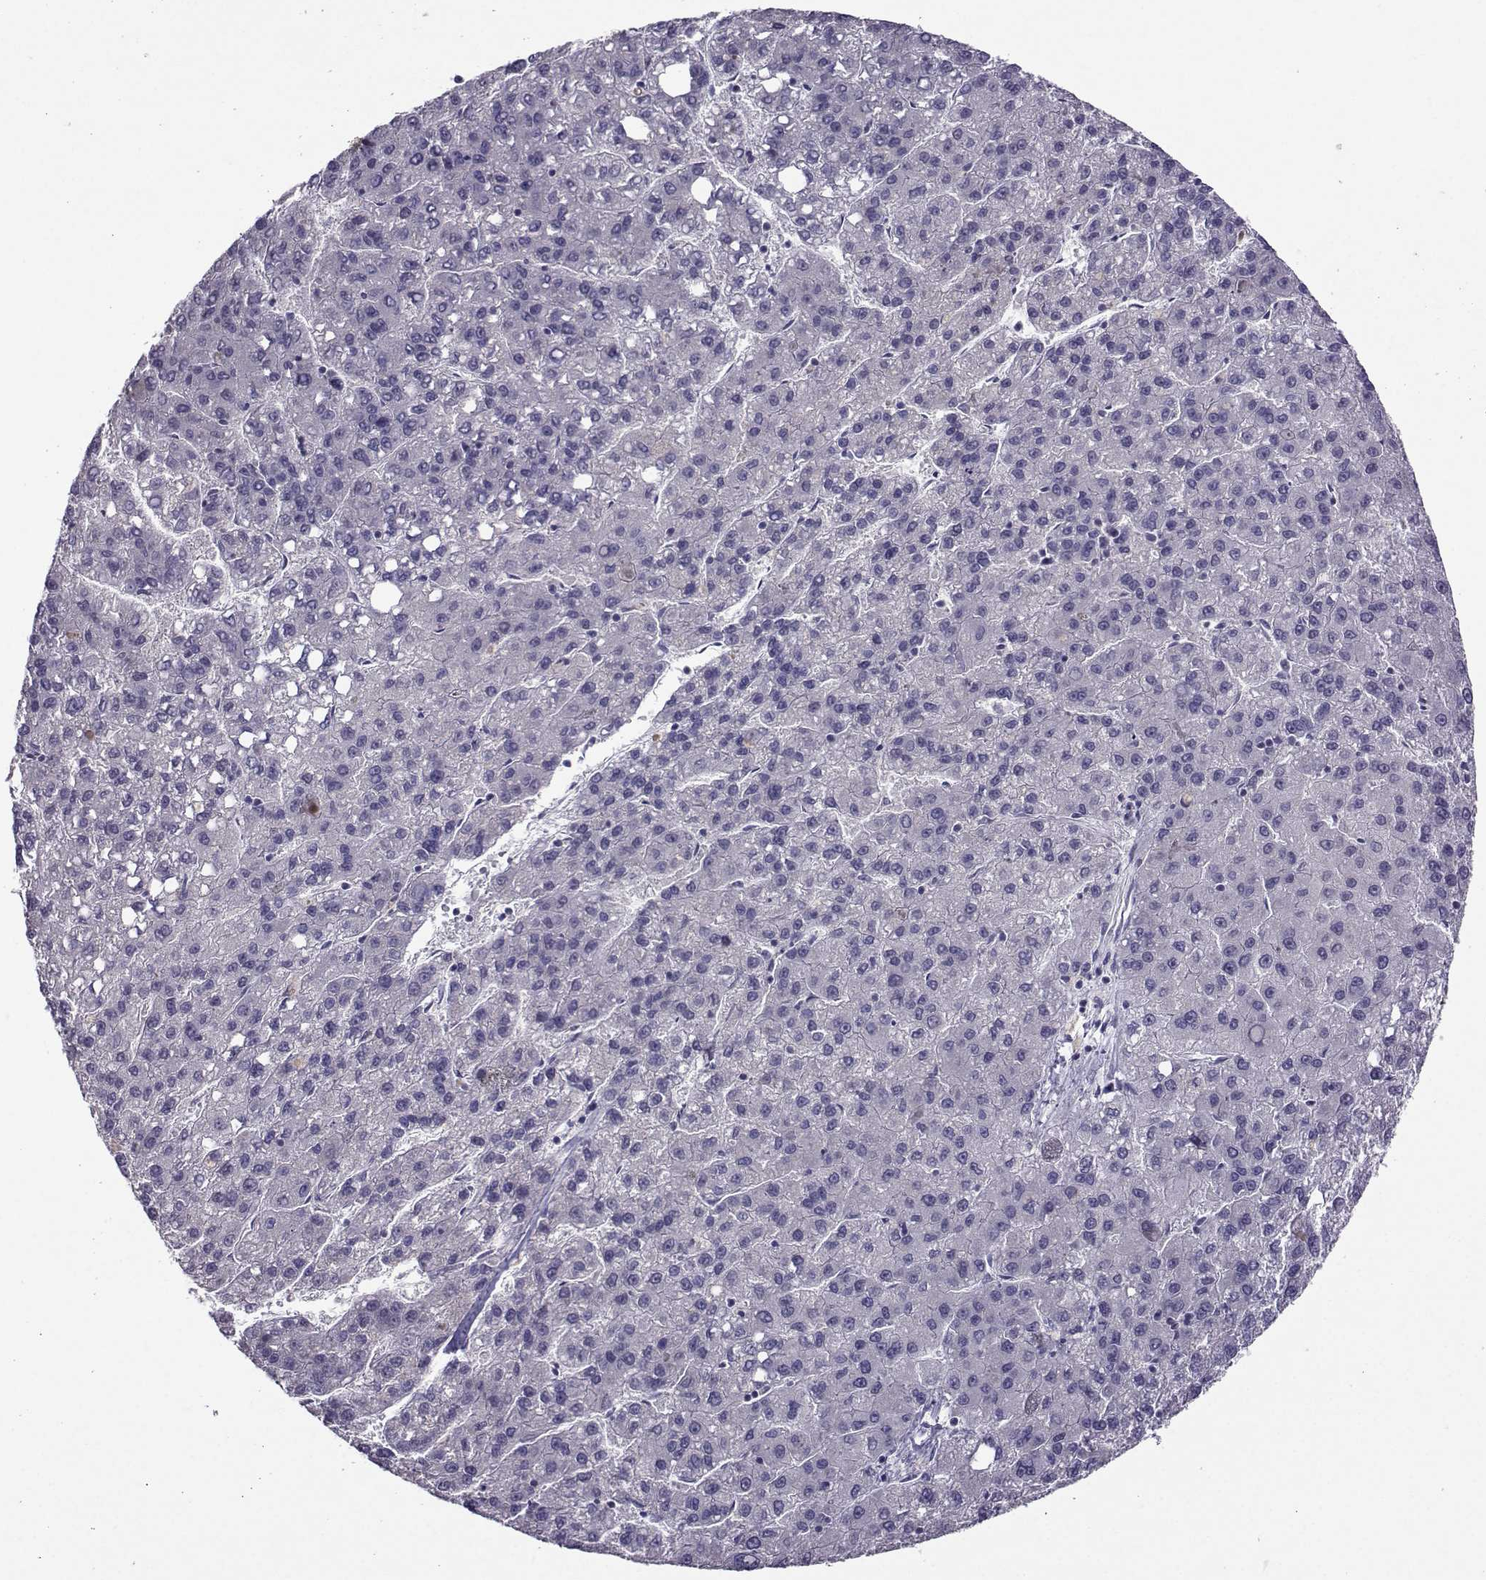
{"staining": {"intensity": "negative", "quantity": "none", "location": "none"}, "tissue": "liver cancer", "cell_type": "Tumor cells", "image_type": "cancer", "snomed": [{"axis": "morphology", "description": "Carcinoma, Hepatocellular, NOS"}, {"axis": "topography", "description": "Liver"}], "caption": "The image exhibits no significant staining in tumor cells of liver cancer (hepatocellular carcinoma).", "gene": "DDX20", "patient": {"sex": "female", "age": 82}}